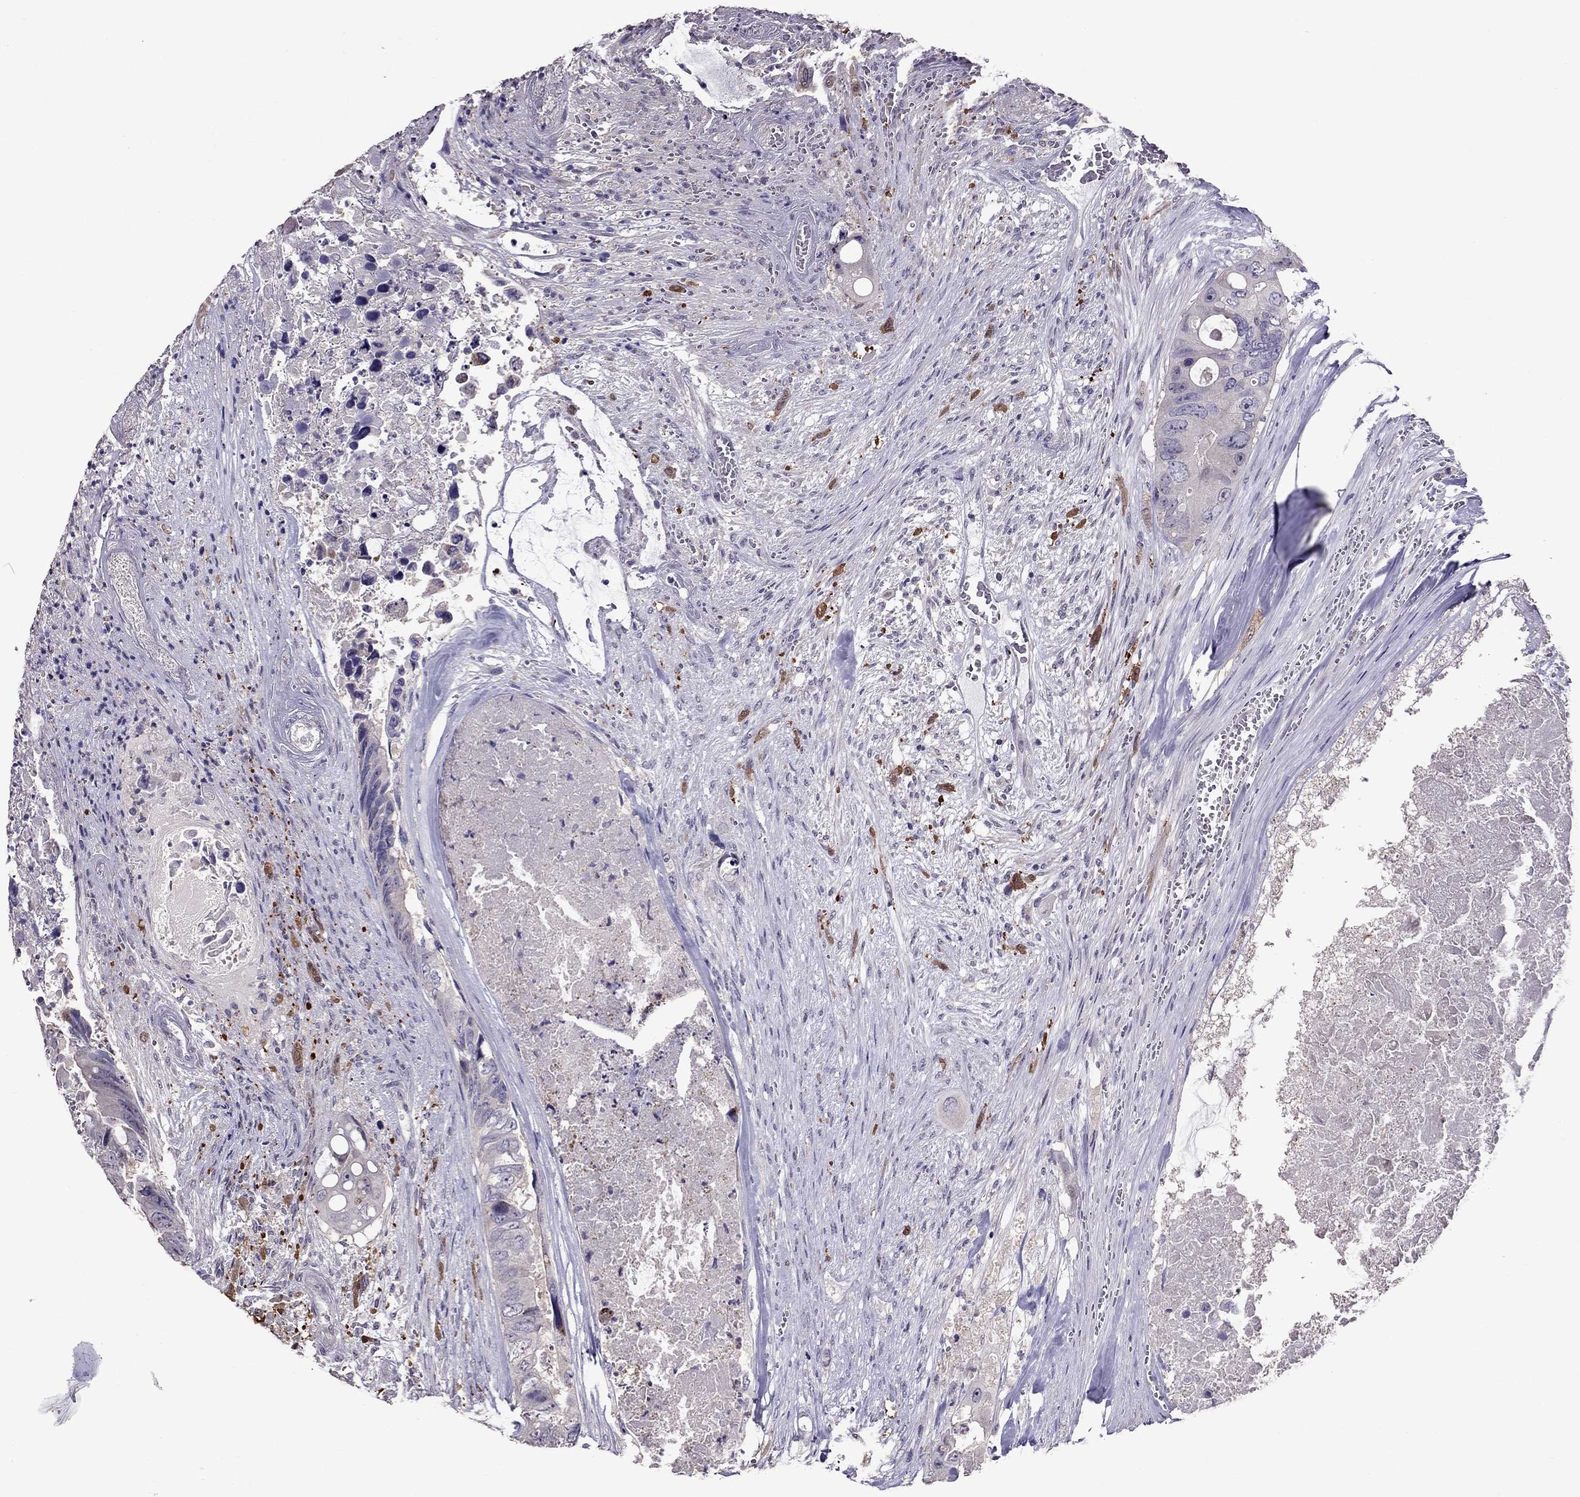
{"staining": {"intensity": "negative", "quantity": "none", "location": "none"}, "tissue": "colorectal cancer", "cell_type": "Tumor cells", "image_type": "cancer", "snomed": [{"axis": "morphology", "description": "Adenocarcinoma, NOS"}, {"axis": "topography", "description": "Rectum"}], "caption": "An image of adenocarcinoma (colorectal) stained for a protein reveals no brown staining in tumor cells. The staining is performed using DAB brown chromogen with nuclei counter-stained in using hematoxylin.", "gene": "LRRC46", "patient": {"sex": "male", "age": 63}}